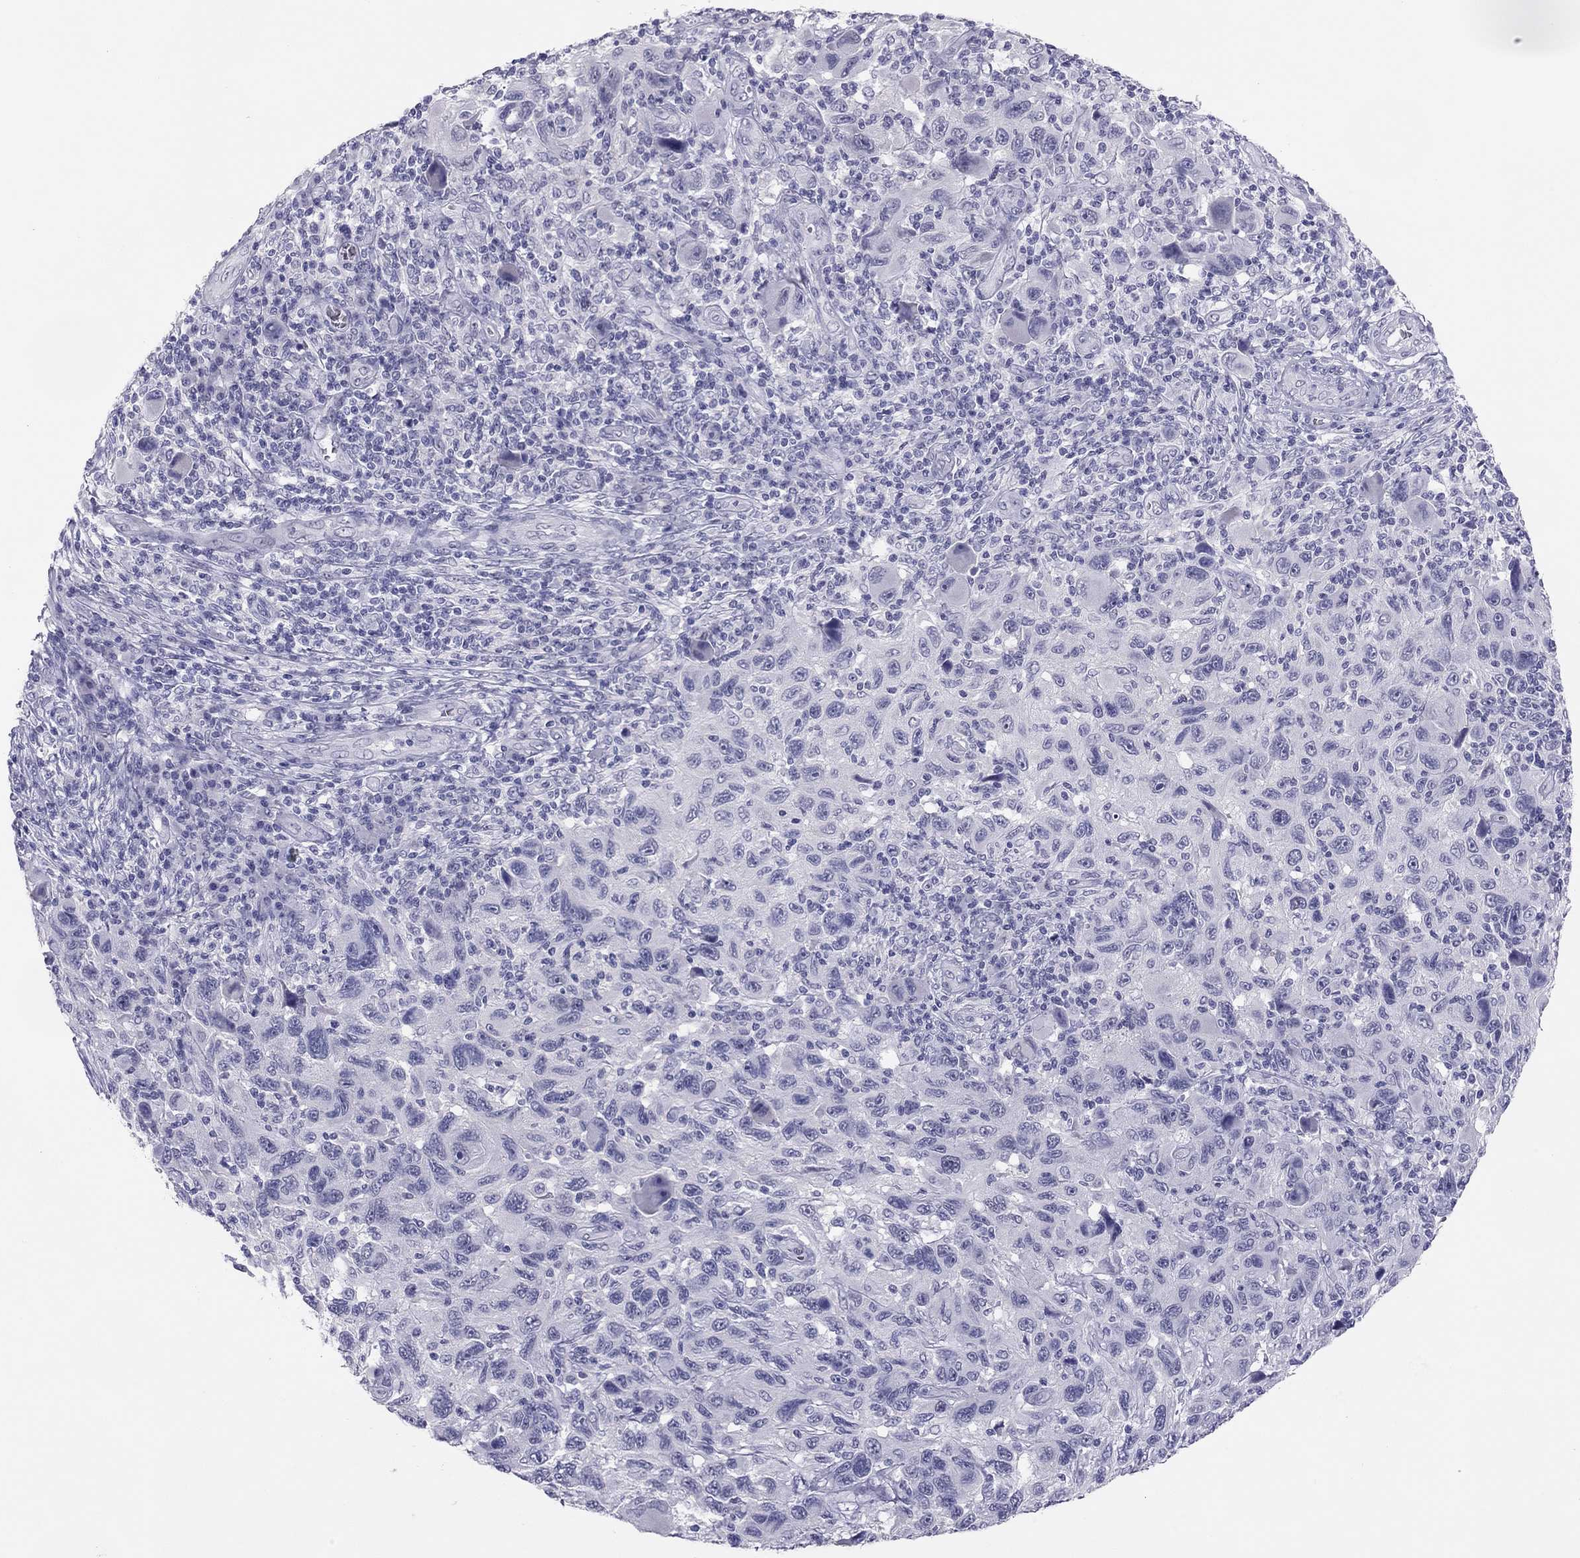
{"staining": {"intensity": "negative", "quantity": "none", "location": "none"}, "tissue": "melanoma", "cell_type": "Tumor cells", "image_type": "cancer", "snomed": [{"axis": "morphology", "description": "Malignant melanoma, NOS"}, {"axis": "topography", "description": "Skin"}], "caption": "Protein analysis of melanoma displays no significant expression in tumor cells.", "gene": "PHOX2A", "patient": {"sex": "male", "age": 53}}